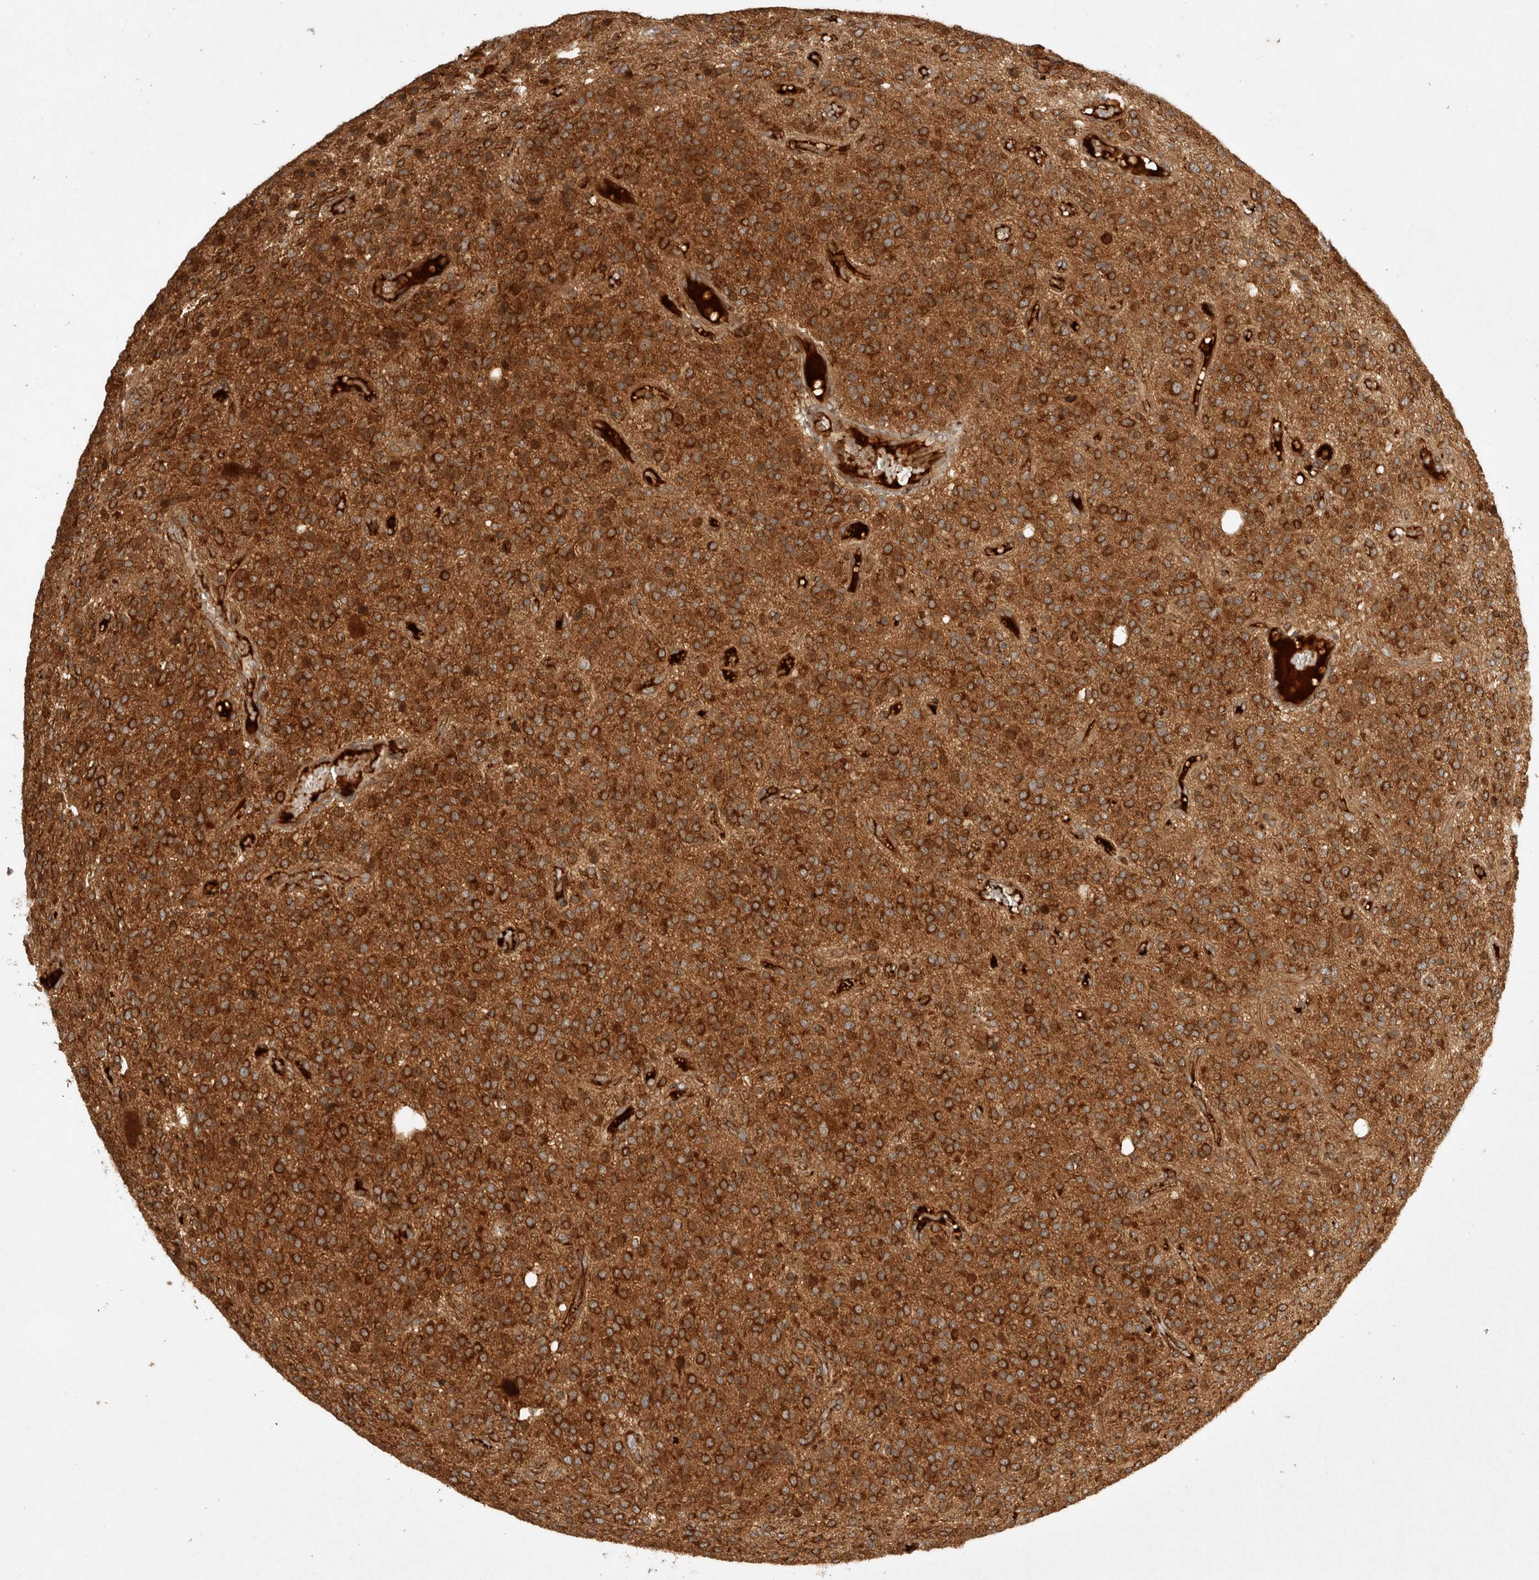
{"staining": {"intensity": "strong", "quantity": ">75%", "location": "cytoplasmic/membranous"}, "tissue": "glioma", "cell_type": "Tumor cells", "image_type": "cancer", "snomed": [{"axis": "morphology", "description": "Glioma, malignant, High grade"}, {"axis": "topography", "description": "Brain"}], "caption": "The micrograph shows immunohistochemical staining of glioma. There is strong cytoplasmic/membranous positivity is seen in approximately >75% of tumor cells. (DAB = brown stain, brightfield microscopy at high magnification).", "gene": "CAMSAP2", "patient": {"sex": "male", "age": 34}}